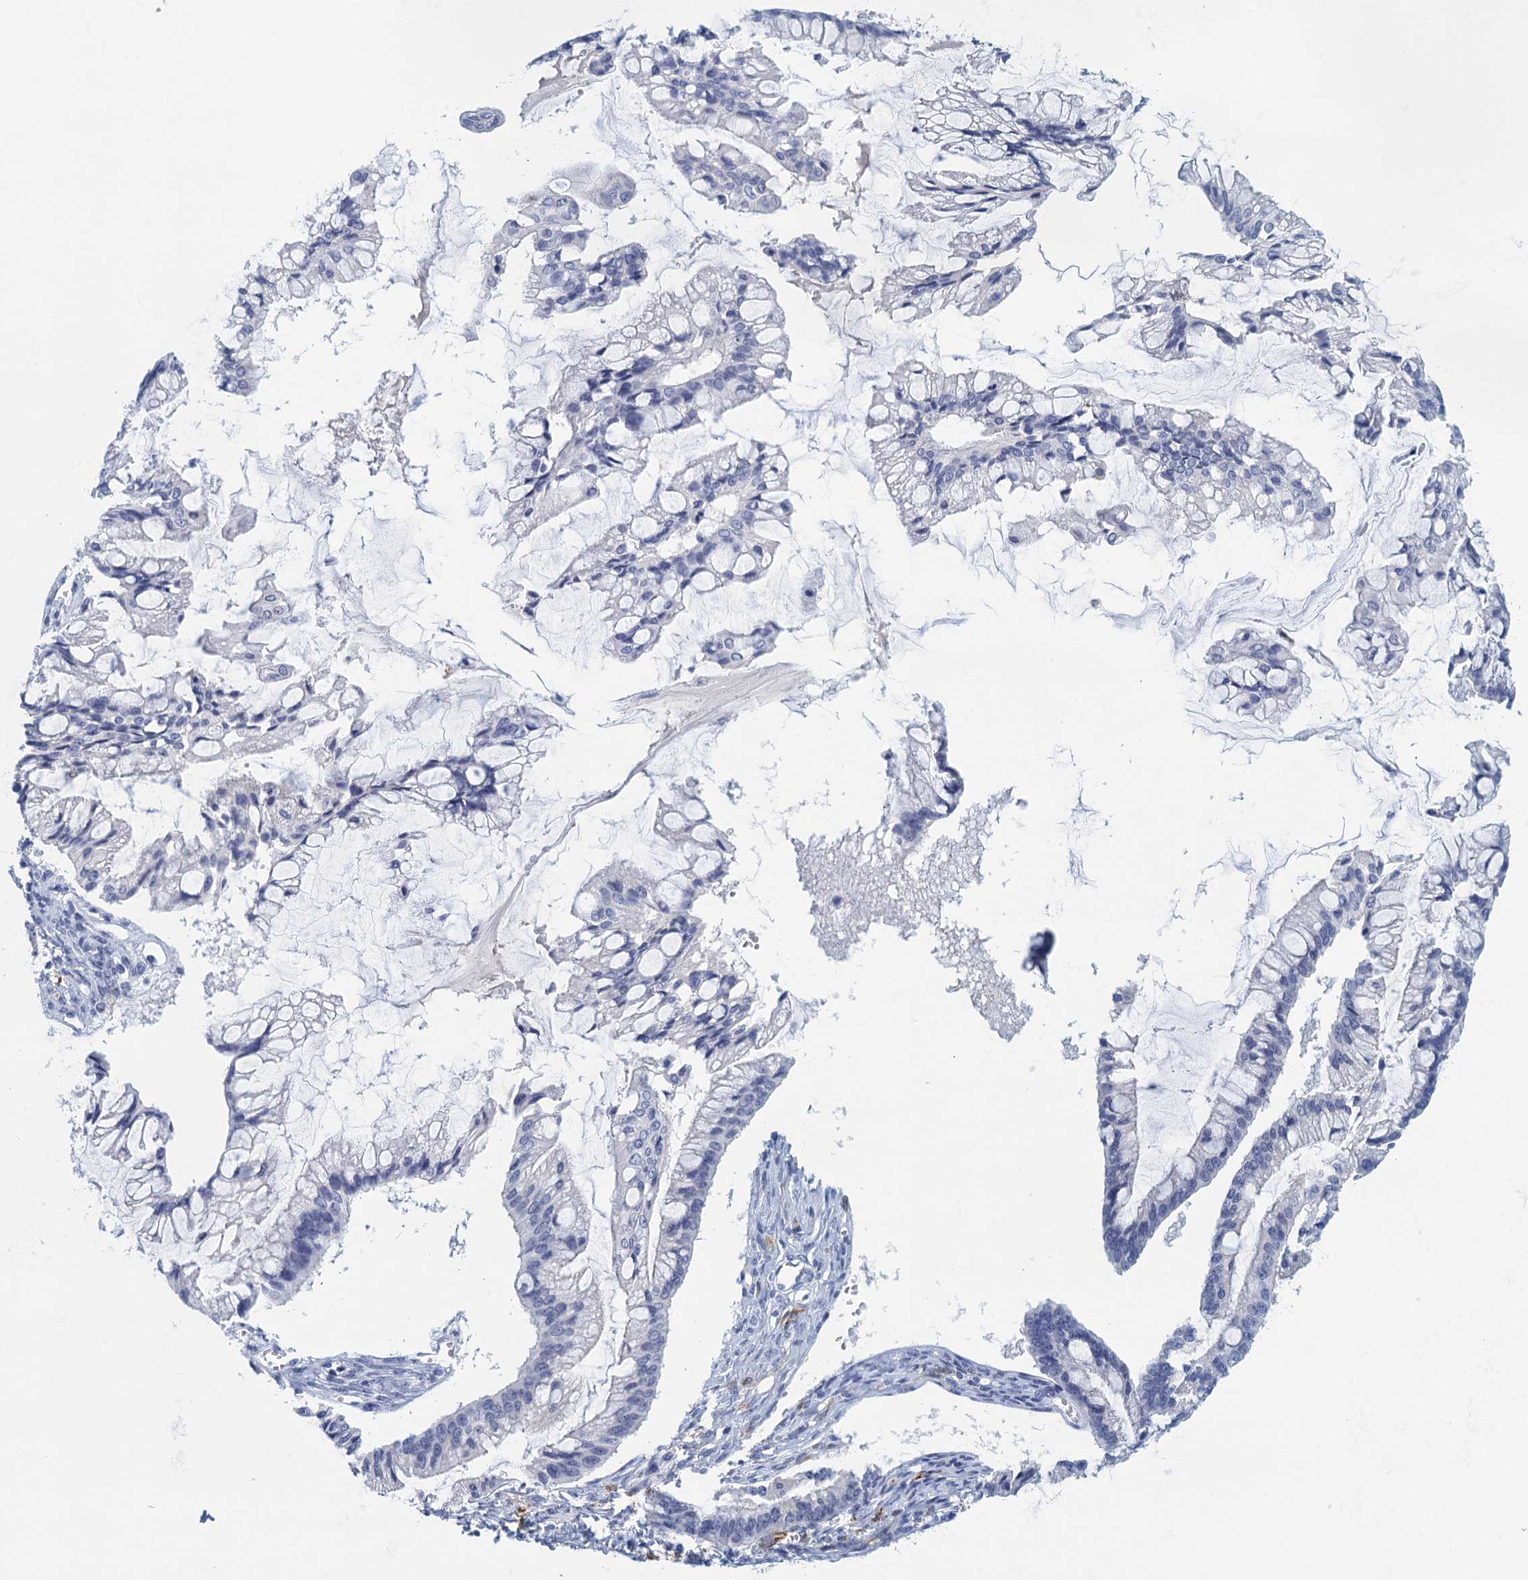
{"staining": {"intensity": "negative", "quantity": "none", "location": "none"}, "tissue": "ovarian cancer", "cell_type": "Tumor cells", "image_type": "cancer", "snomed": [{"axis": "morphology", "description": "Cystadenocarcinoma, mucinous, NOS"}, {"axis": "topography", "description": "Ovary"}], "caption": "IHC histopathology image of neoplastic tissue: mucinous cystadenocarcinoma (ovarian) stained with DAB shows no significant protein expression in tumor cells.", "gene": "CYP51A1", "patient": {"sex": "female", "age": 73}}